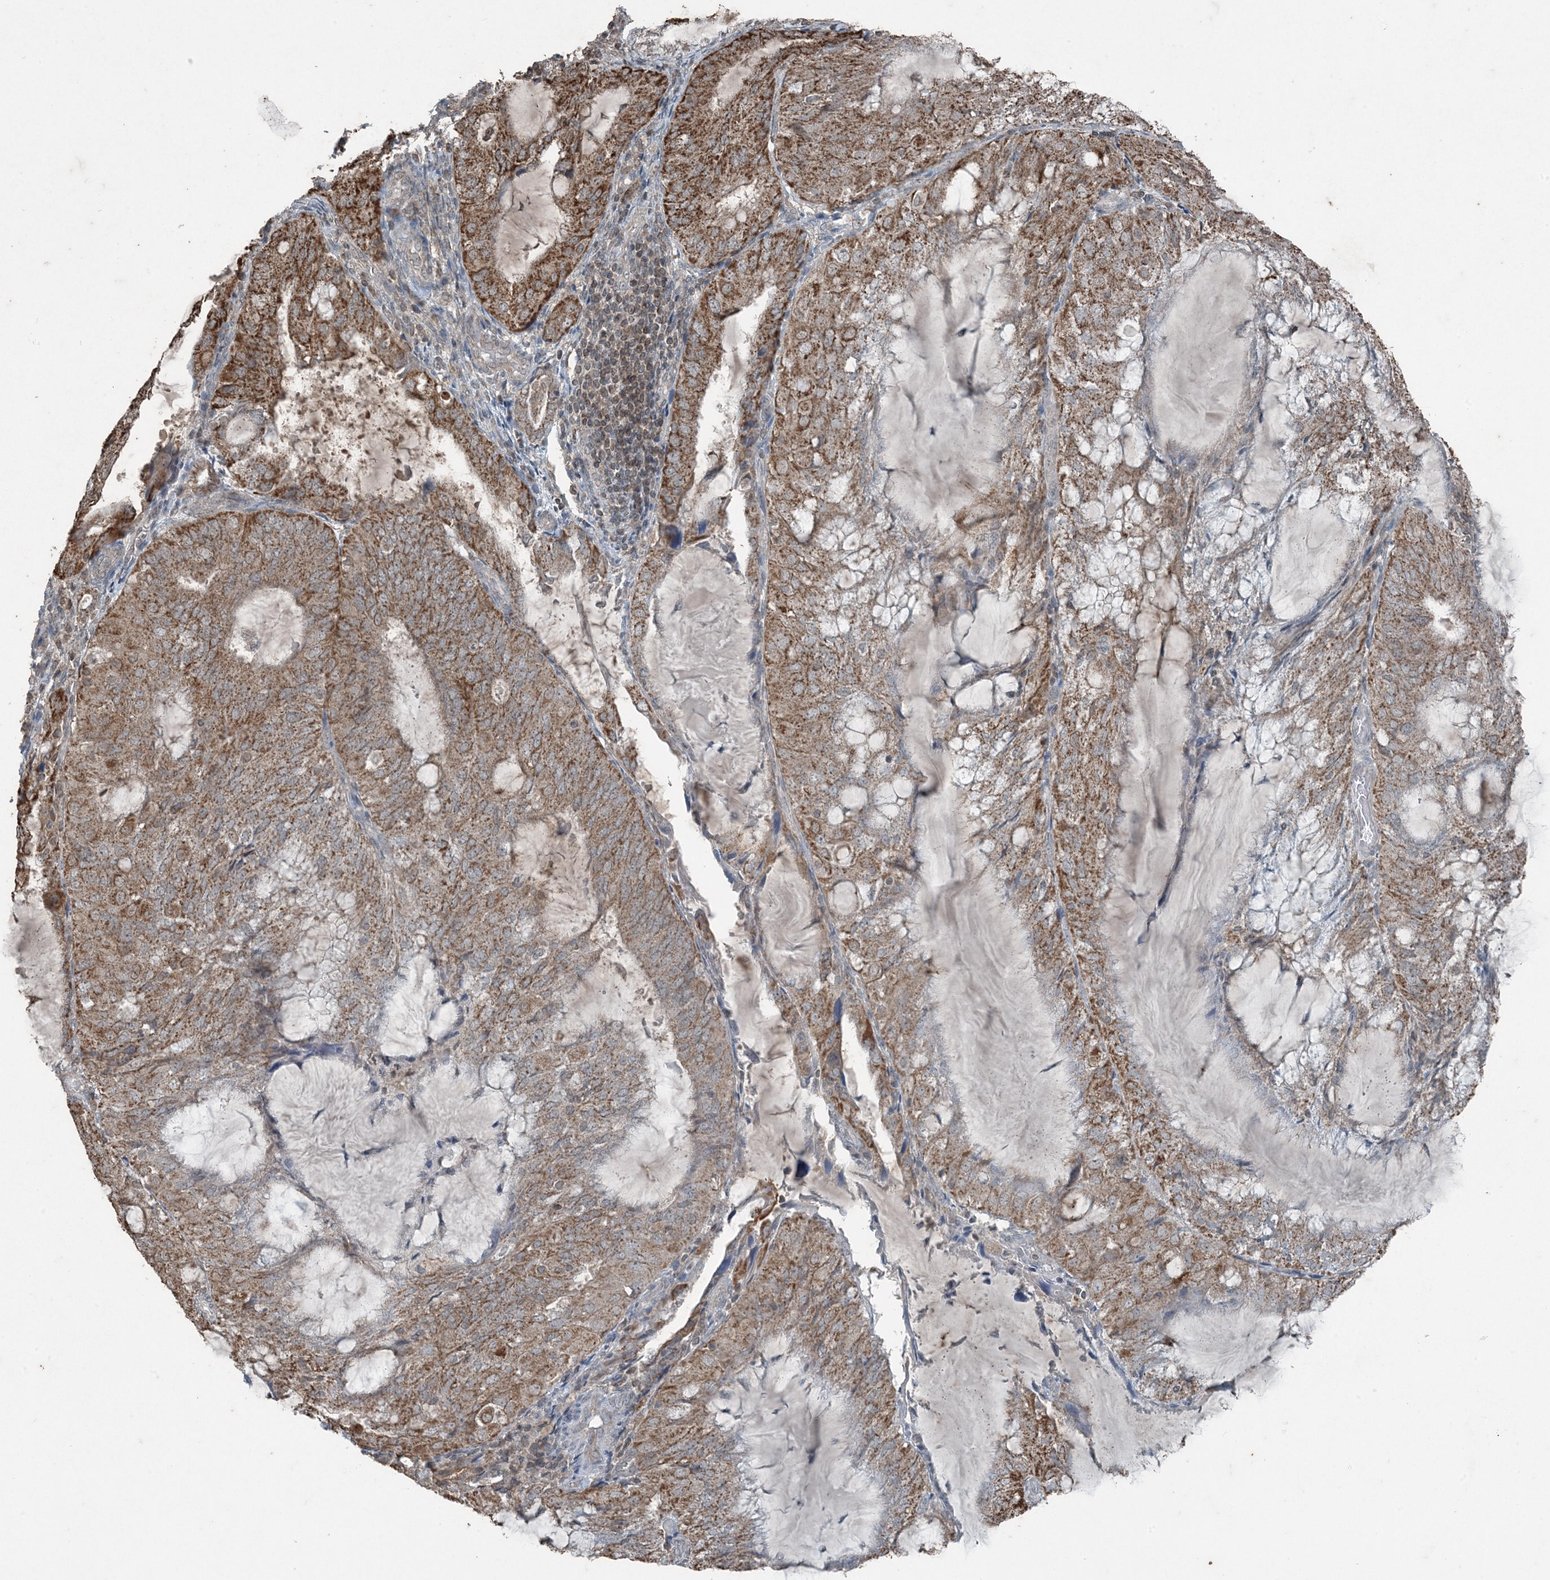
{"staining": {"intensity": "strong", "quantity": ">75%", "location": "cytoplasmic/membranous"}, "tissue": "endometrial cancer", "cell_type": "Tumor cells", "image_type": "cancer", "snomed": [{"axis": "morphology", "description": "Adenocarcinoma, NOS"}, {"axis": "topography", "description": "Endometrium"}], "caption": "This is an image of IHC staining of endometrial adenocarcinoma, which shows strong staining in the cytoplasmic/membranous of tumor cells.", "gene": "GNL1", "patient": {"sex": "female", "age": 81}}